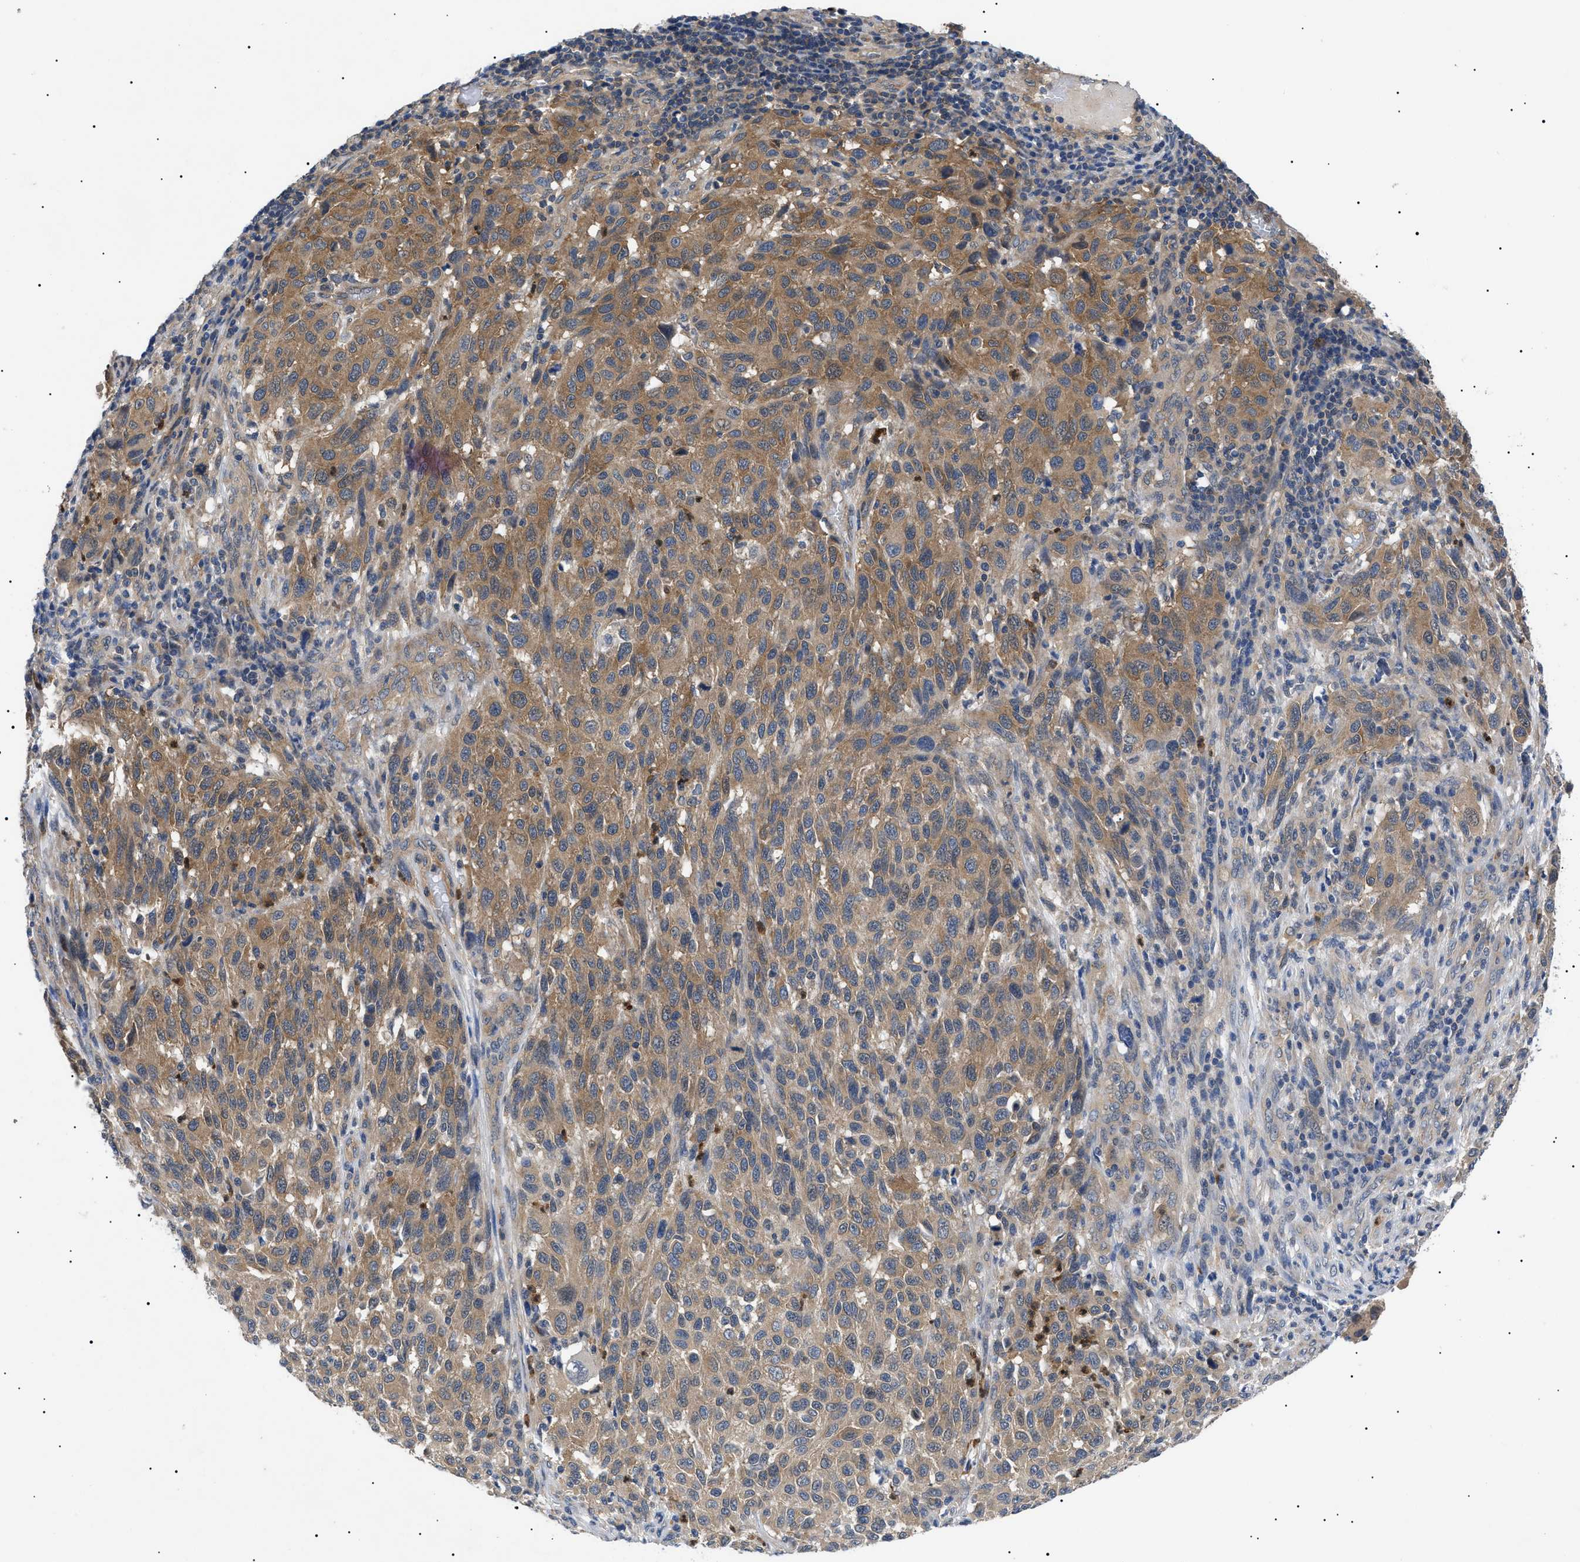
{"staining": {"intensity": "moderate", "quantity": ">75%", "location": "cytoplasmic/membranous"}, "tissue": "melanoma", "cell_type": "Tumor cells", "image_type": "cancer", "snomed": [{"axis": "morphology", "description": "Malignant melanoma, Metastatic site"}, {"axis": "topography", "description": "Lymph node"}], "caption": "The micrograph displays immunohistochemical staining of malignant melanoma (metastatic site). There is moderate cytoplasmic/membranous positivity is seen in approximately >75% of tumor cells.", "gene": "RIPK1", "patient": {"sex": "male", "age": 61}}